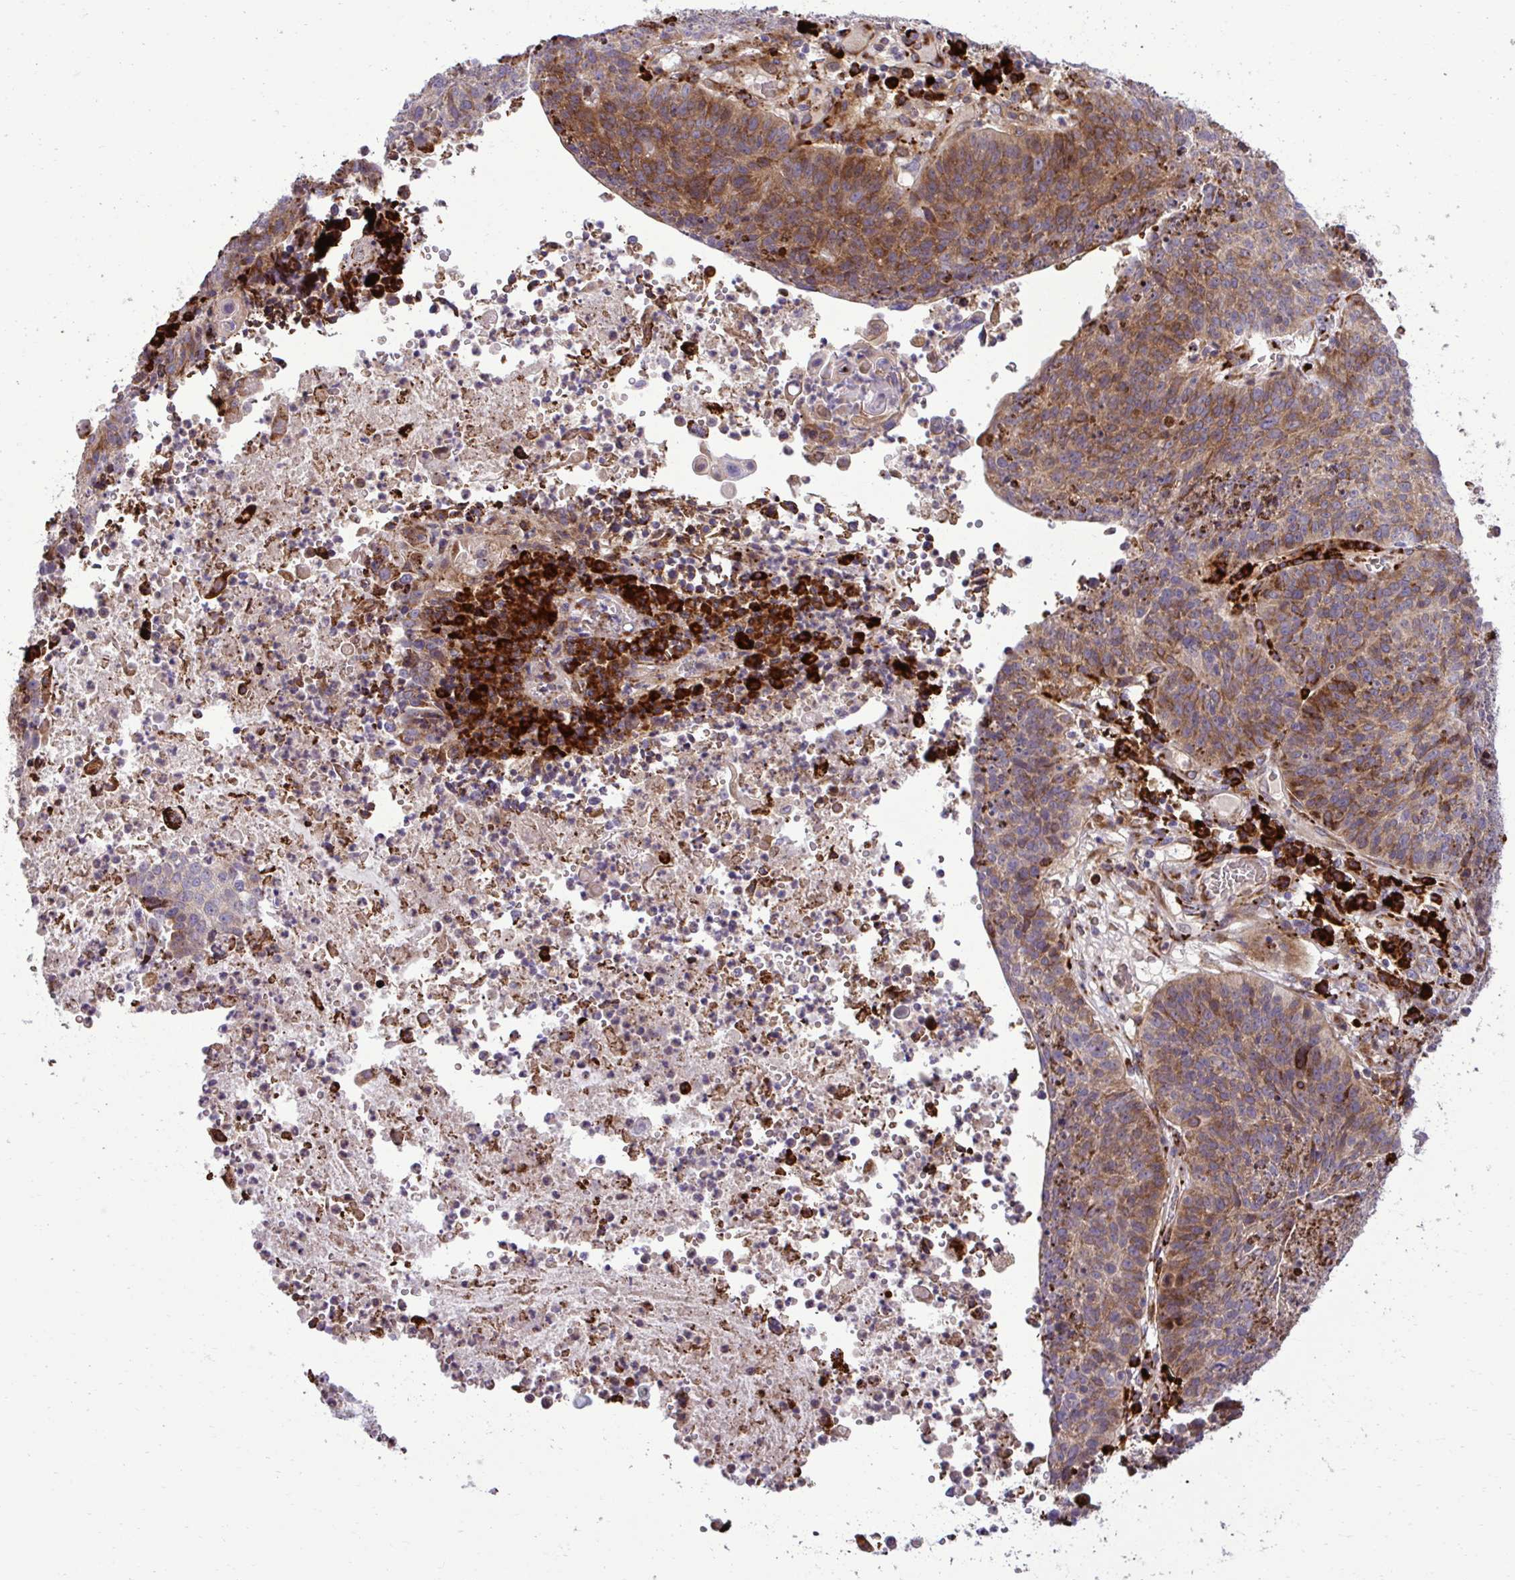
{"staining": {"intensity": "moderate", "quantity": ">75%", "location": "cytoplasmic/membranous"}, "tissue": "lung cancer", "cell_type": "Tumor cells", "image_type": "cancer", "snomed": [{"axis": "morphology", "description": "Squamous cell carcinoma, NOS"}, {"axis": "topography", "description": "Lung"}], "caption": "Tumor cells exhibit moderate cytoplasmic/membranous staining in about >75% of cells in lung squamous cell carcinoma.", "gene": "LIMS1", "patient": {"sex": "male", "age": 63}}